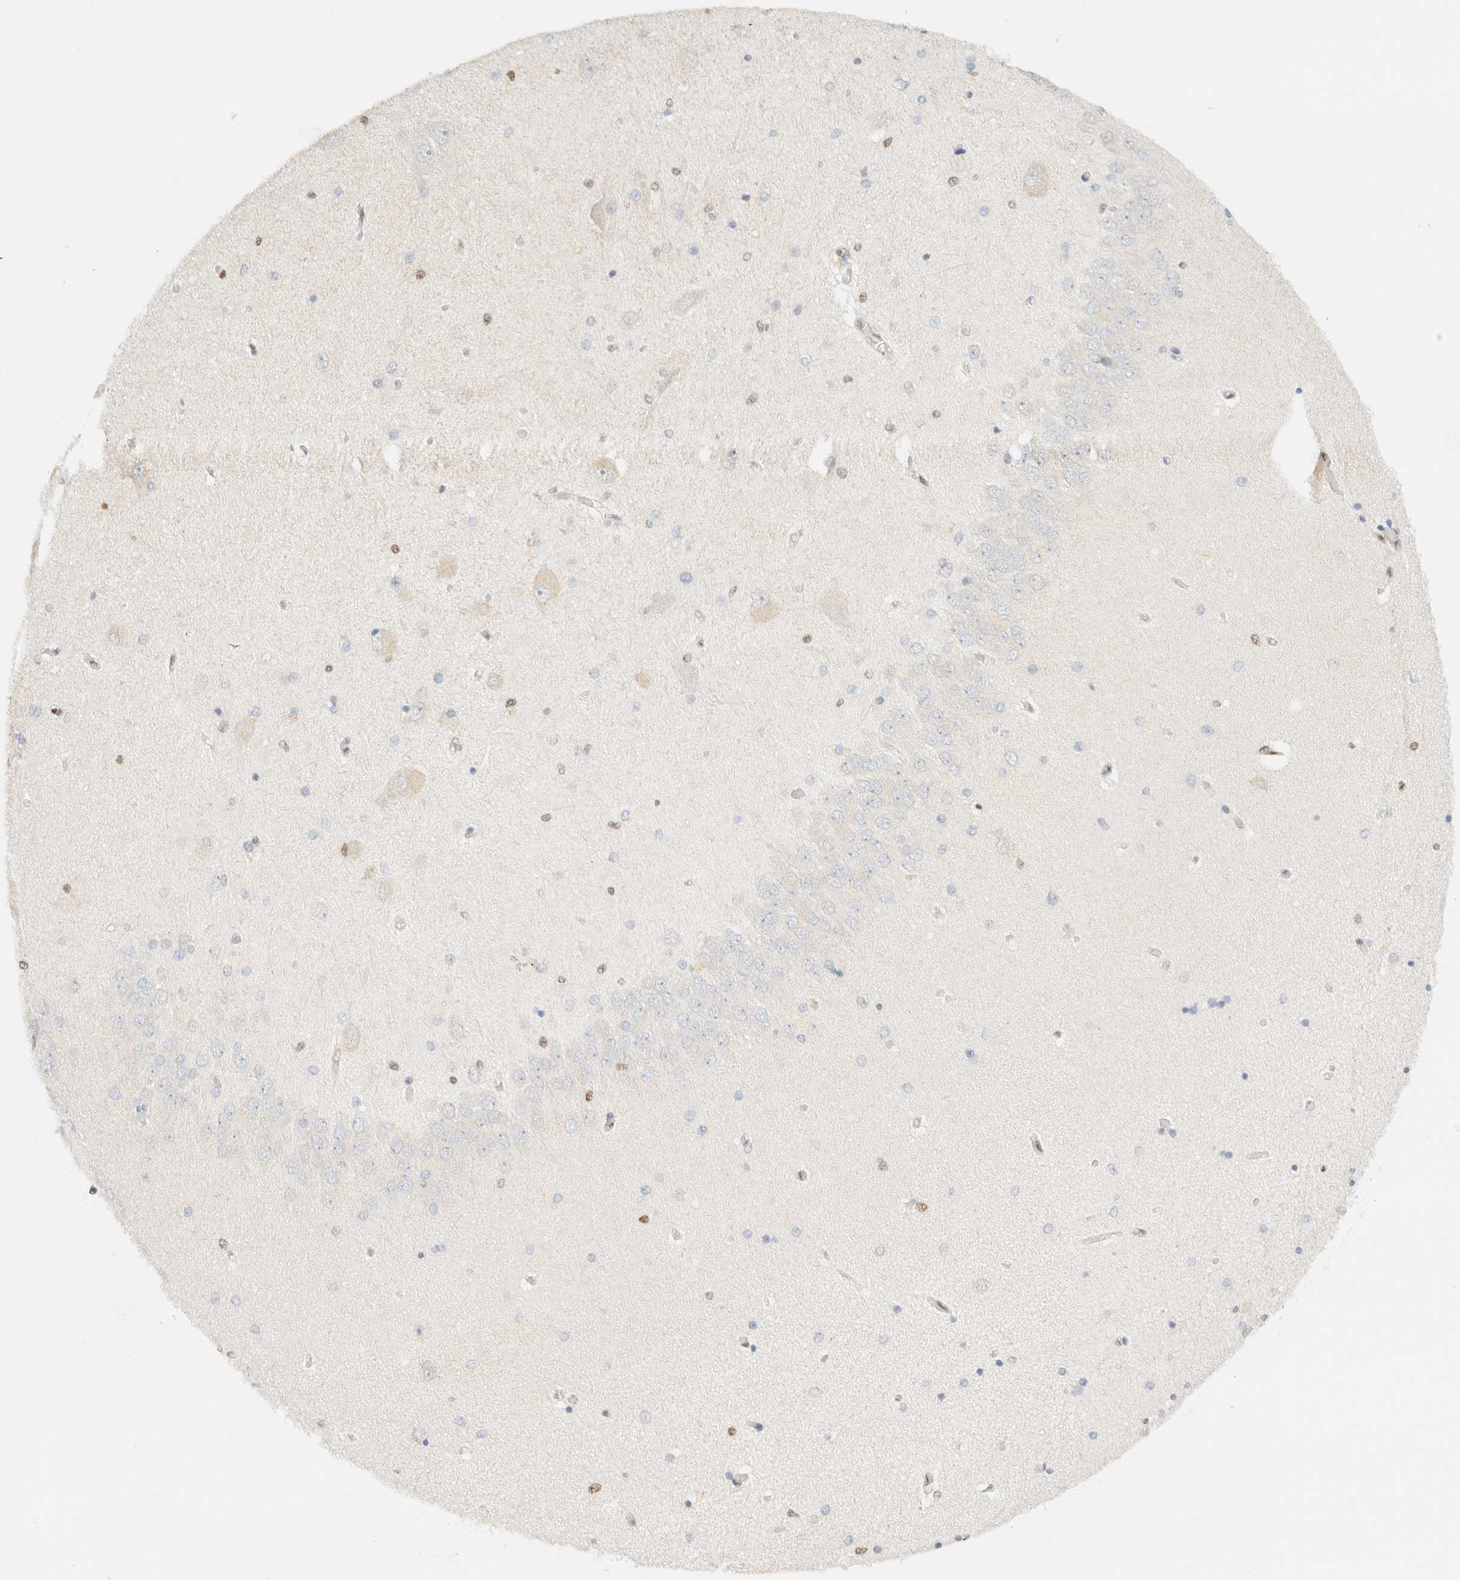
{"staining": {"intensity": "weak", "quantity": "<25%", "location": "nuclear"}, "tissue": "hippocampus", "cell_type": "Glial cells", "image_type": "normal", "snomed": [{"axis": "morphology", "description": "Normal tissue, NOS"}, {"axis": "topography", "description": "Hippocampus"}], "caption": "High power microscopy micrograph of an immunohistochemistry (IHC) photomicrograph of unremarkable hippocampus, revealing no significant staining in glial cells.", "gene": "DDB2", "patient": {"sex": "female", "age": 54}}